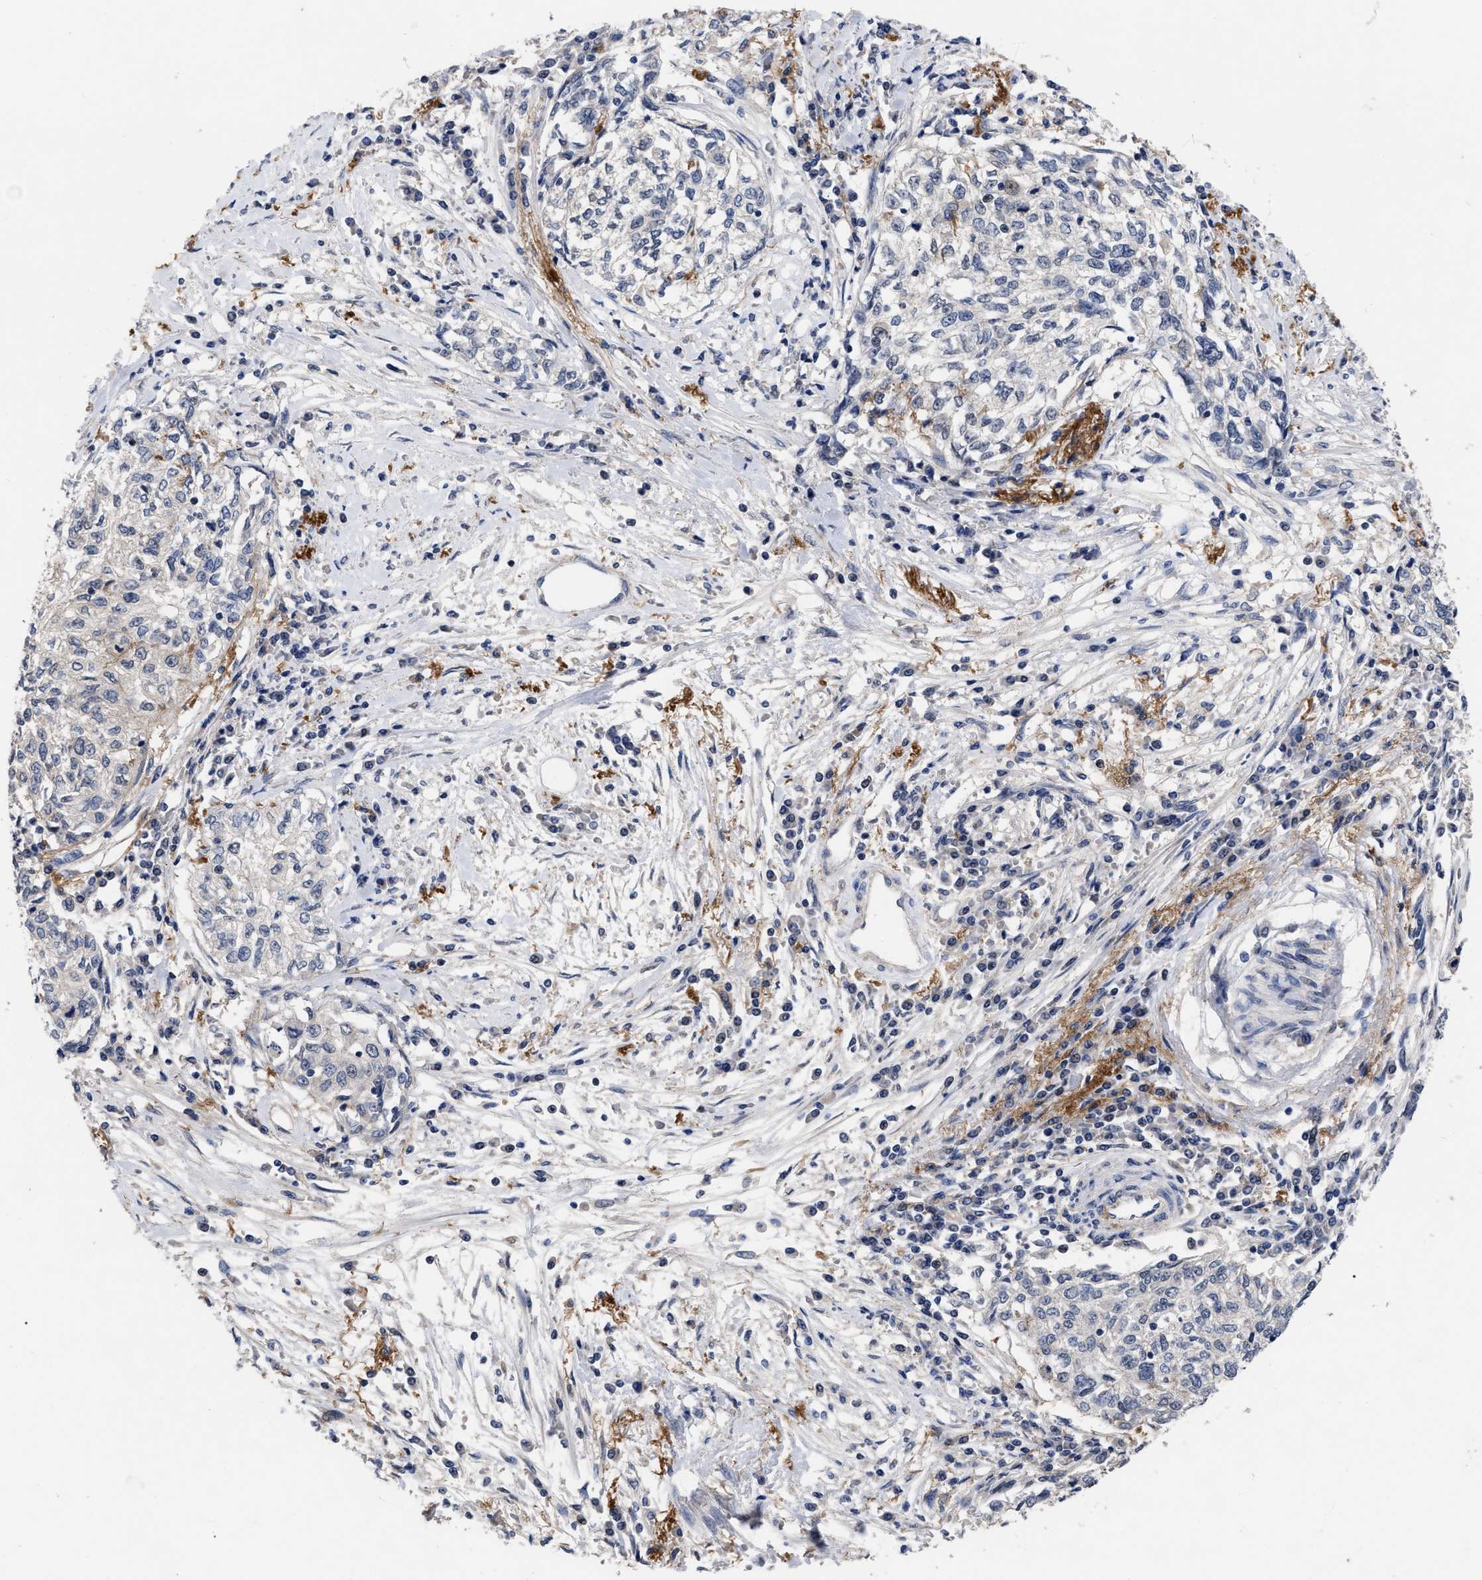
{"staining": {"intensity": "negative", "quantity": "none", "location": "none"}, "tissue": "cervical cancer", "cell_type": "Tumor cells", "image_type": "cancer", "snomed": [{"axis": "morphology", "description": "Squamous cell carcinoma, NOS"}, {"axis": "topography", "description": "Cervix"}], "caption": "The photomicrograph exhibits no significant staining in tumor cells of cervical cancer. (DAB (3,3'-diaminobenzidine) IHC visualized using brightfield microscopy, high magnification).", "gene": "CCN5", "patient": {"sex": "female", "age": 57}}